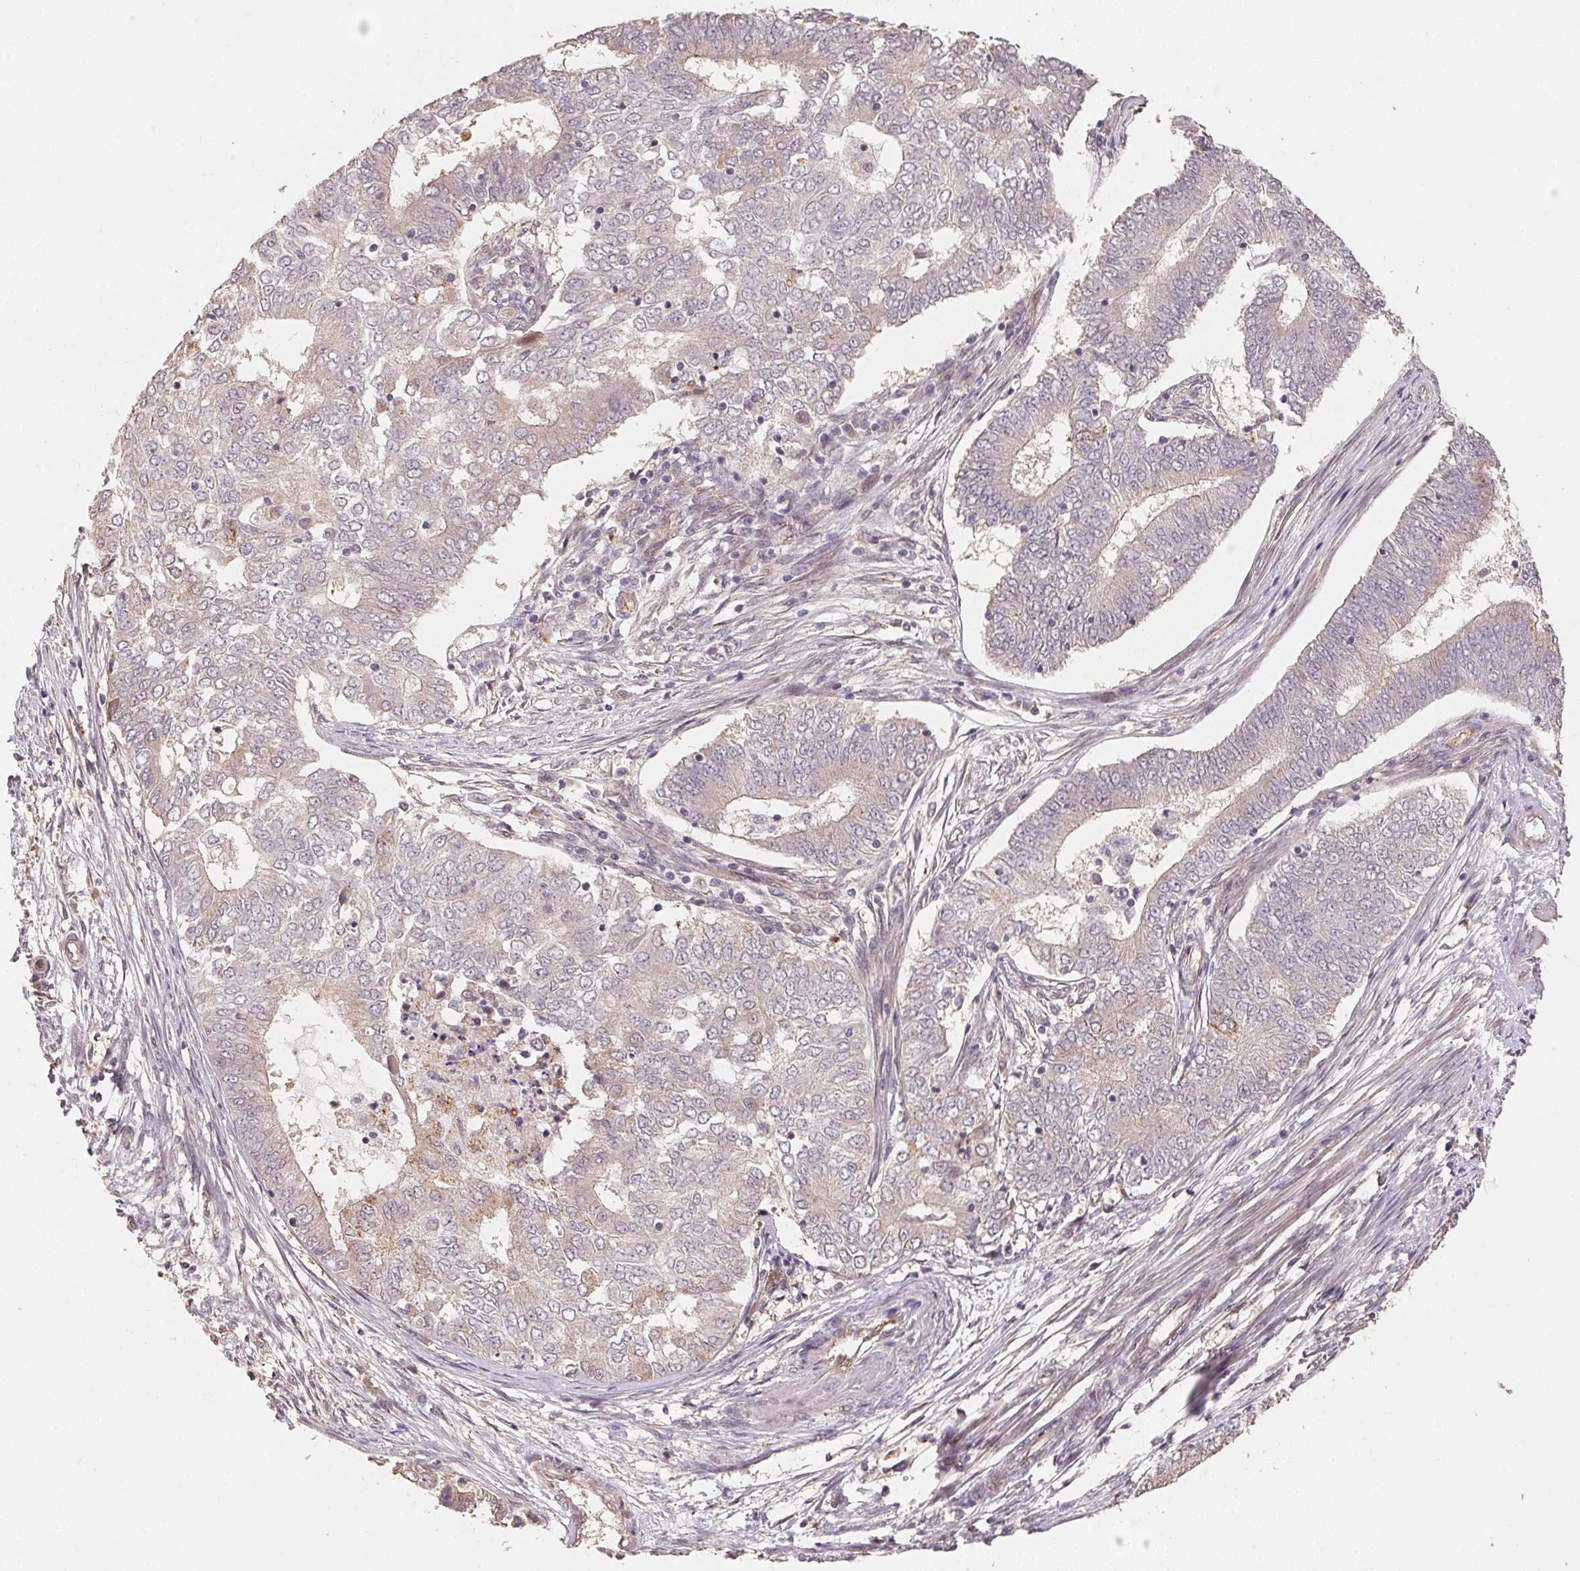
{"staining": {"intensity": "negative", "quantity": "none", "location": "none"}, "tissue": "endometrial cancer", "cell_type": "Tumor cells", "image_type": "cancer", "snomed": [{"axis": "morphology", "description": "Adenocarcinoma, NOS"}, {"axis": "topography", "description": "Endometrium"}], "caption": "Immunohistochemistry micrograph of neoplastic tissue: endometrial cancer (adenocarcinoma) stained with DAB exhibits no significant protein expression in tumor cells.", "gene": "TMEM222", "patient": {"sex": "female", "age": 62}}